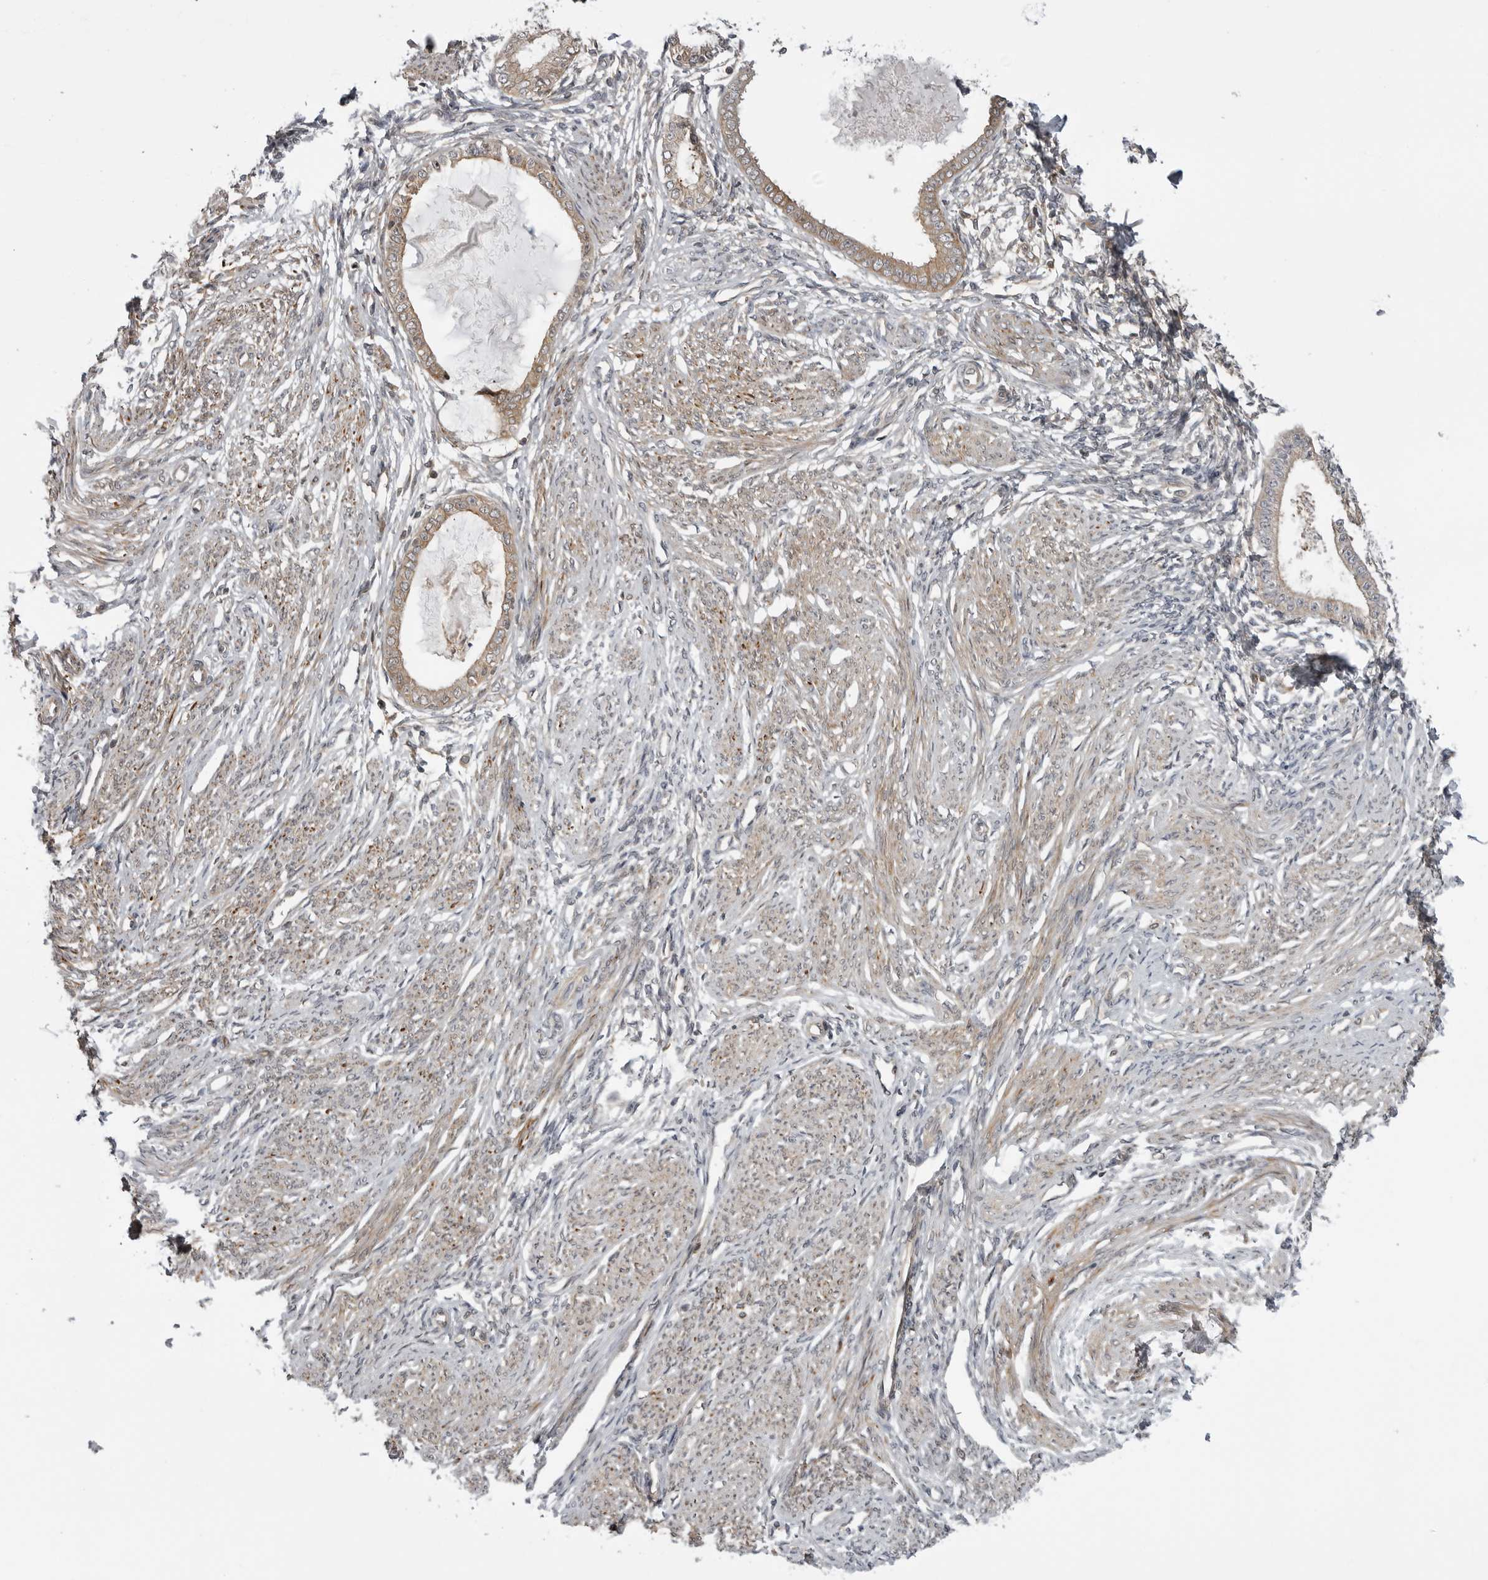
{"staining": {"intensity": "negative", "quantity": "none", "location": "none"}, "tissue": "endometrium", "cell_type": "Cells in endometrial stroma", "image_type": "normal", "snomed": [{"axis": "morphology", "description": "Normal tissue, NOS"}, {"axis": "topography", "description": "Endometrium"}], "caption": "IHC image of unremarkable endometrium: endometrium stained with DAB reveals no significant protein expression in cells in endometrial stroma.", "gene": "LRRC45", "patient": {"sex": "female", "age": 56}}